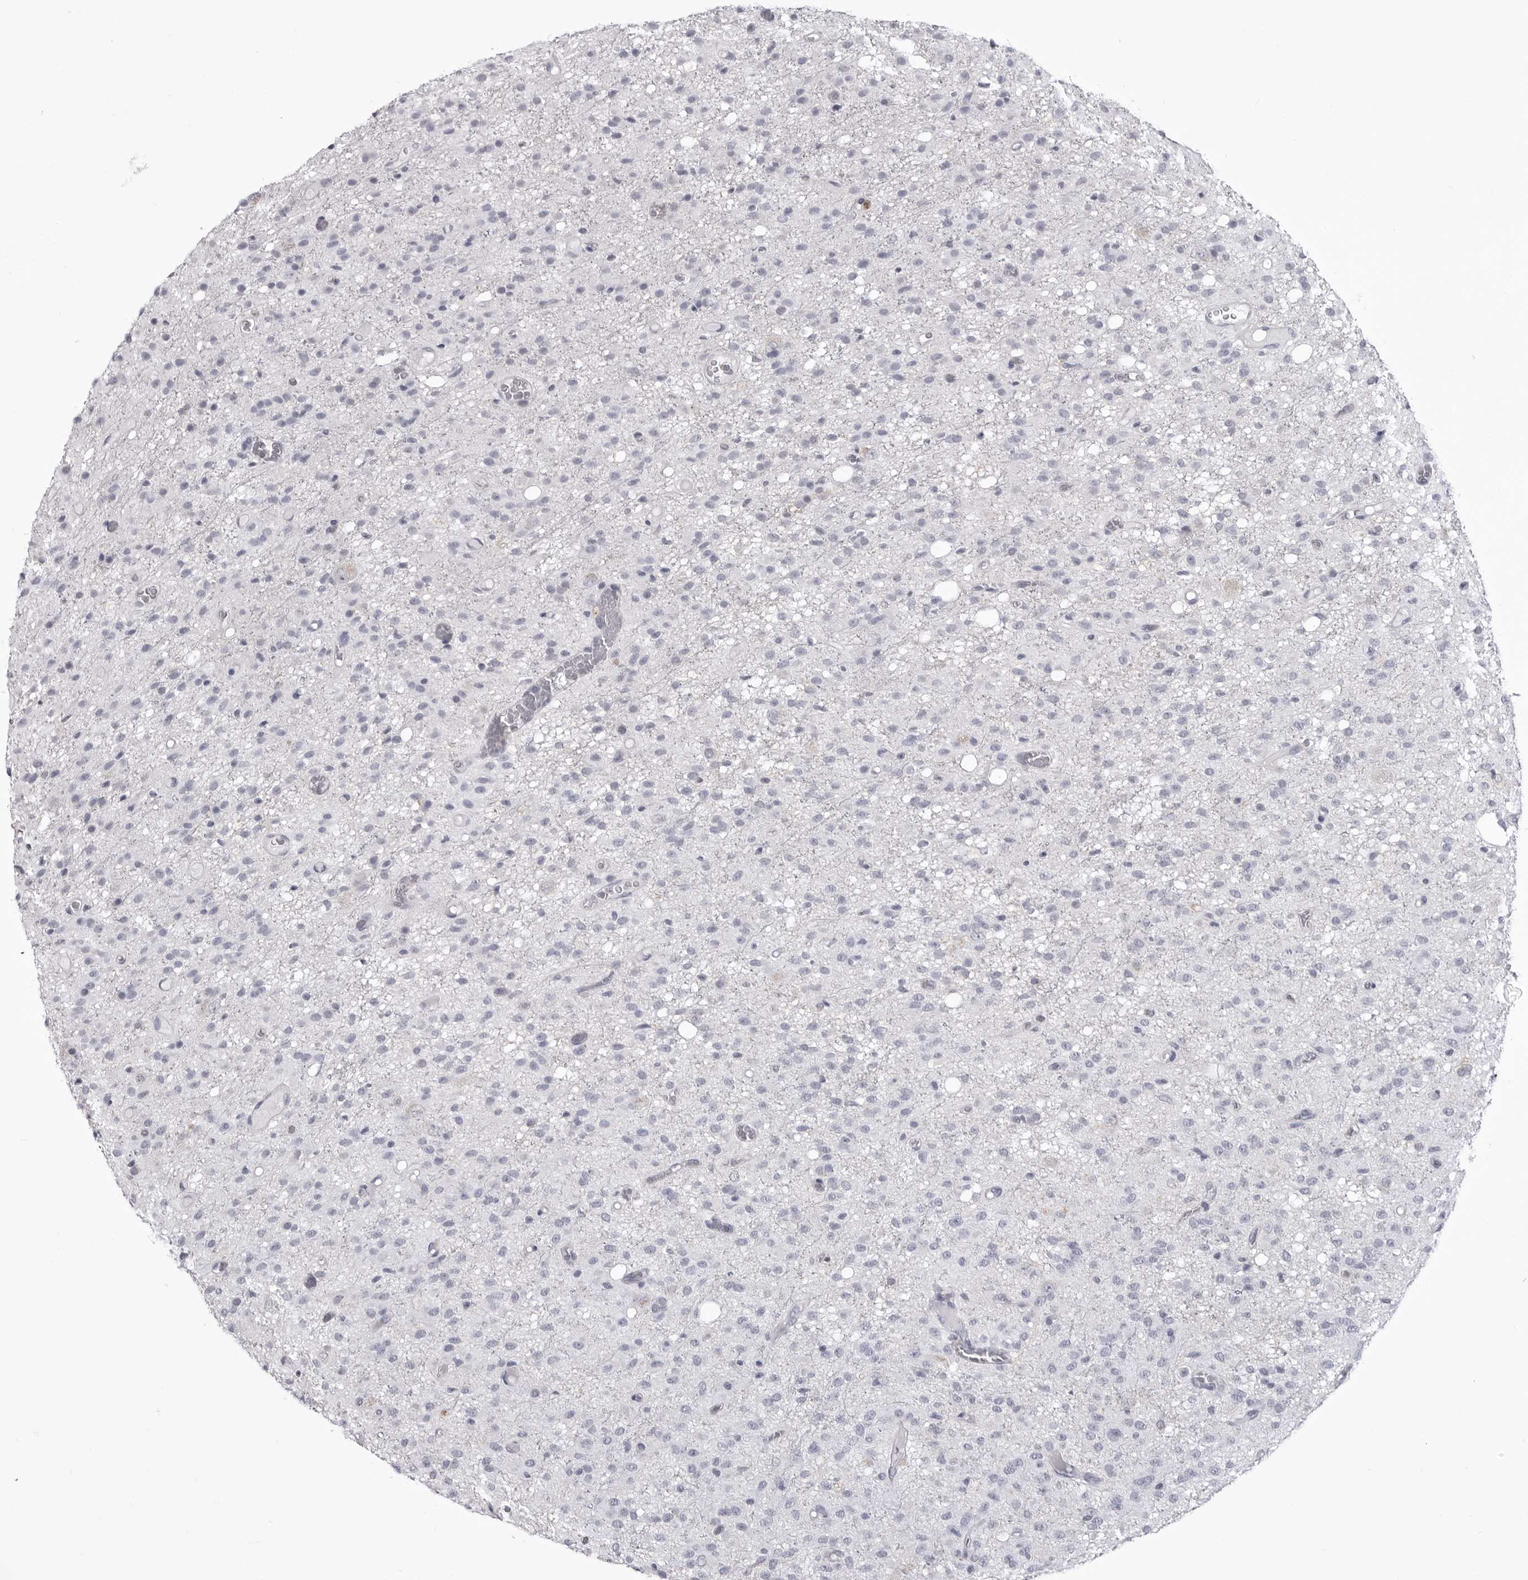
{"staining": {"intensity": "negative", "quantity": "none", "location": "none"}, "tissue": "glioma", "cell_type": "Tumor cells", "image_type": "cancer", "snomed": [{"axis": "morphology", "description": "Glioma, malignant, High grade"}, {"axis": "topography", "description": "Brain"}], "caption": "Immunohistochemistry image of neoplastic tissue: human high-grade glioma (malignant) stained with DAB displays no significant protein expression in tumor cells.", "gene": "STAP2", "patient": {"sex": "female", "age": 59}}